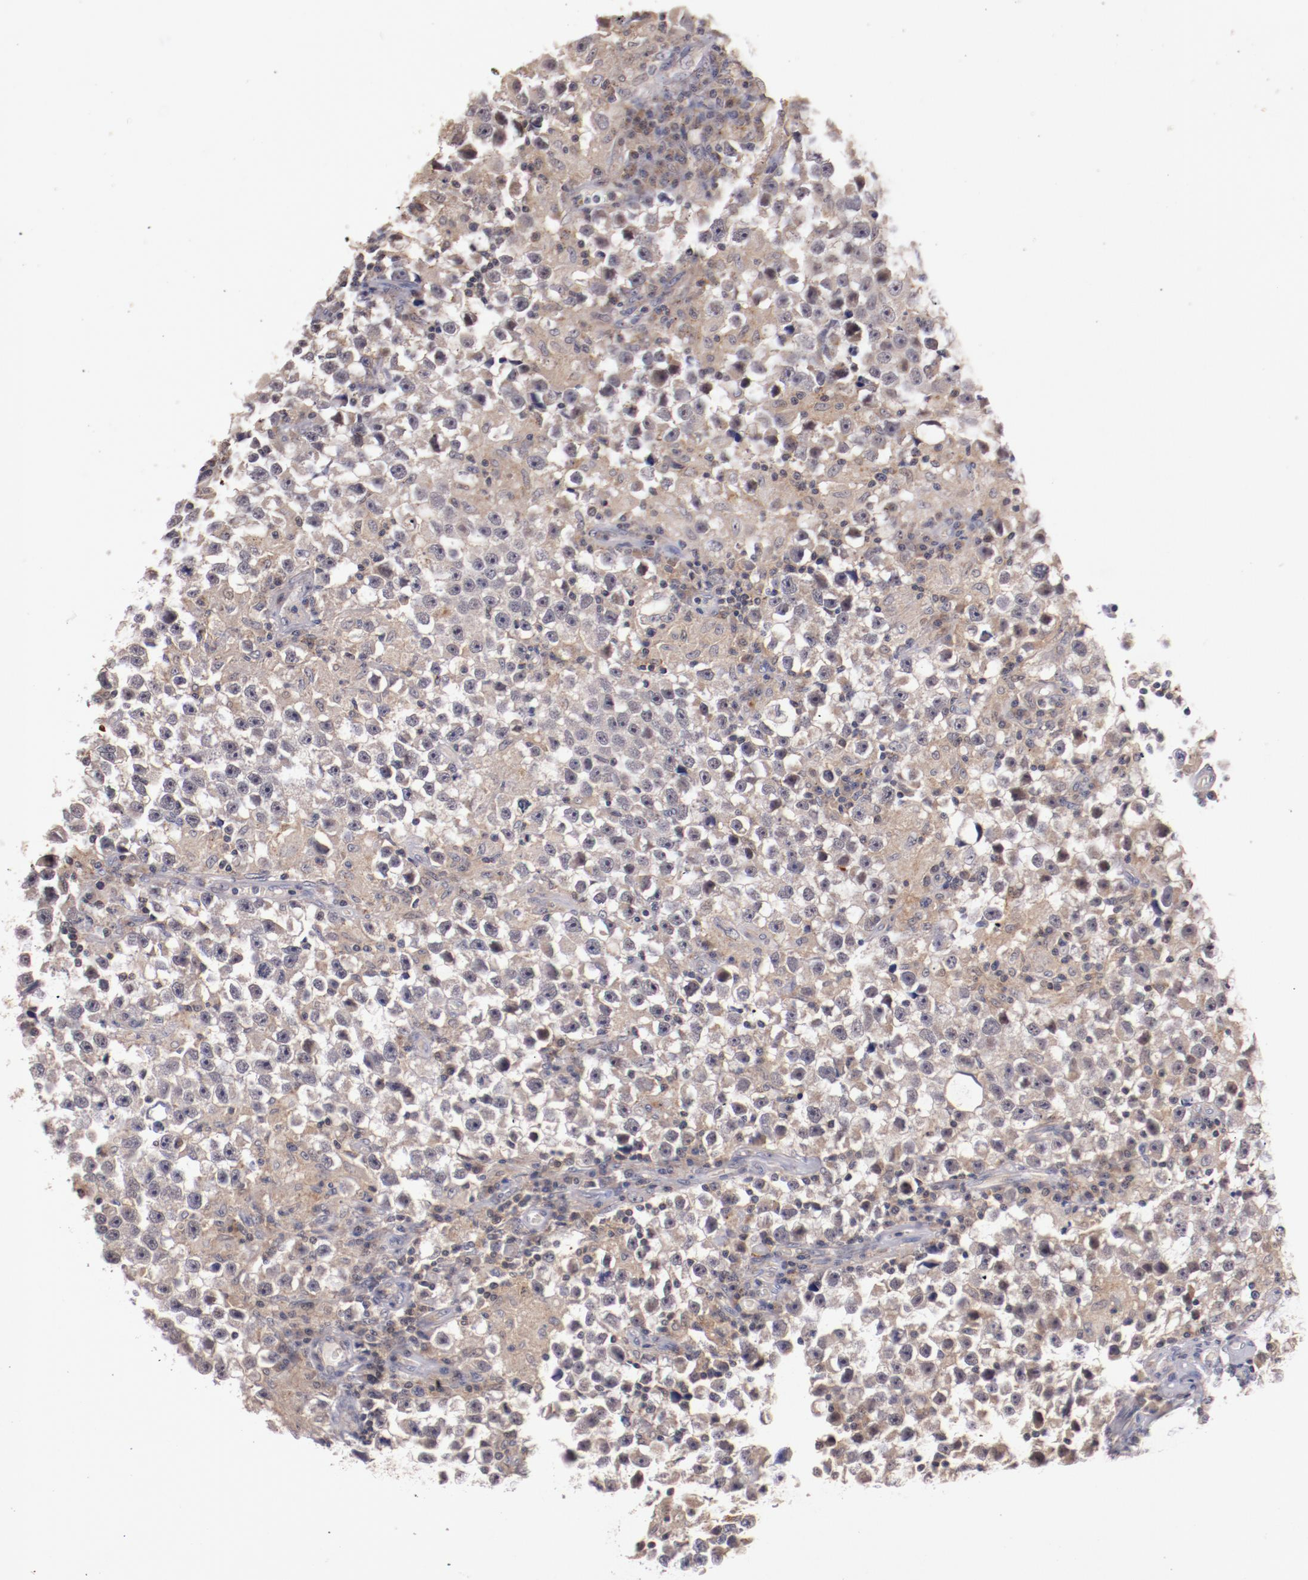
{"staining": {"intensity": "negative", "quantity": "none", "location": "none"}, "tissue": "testis cancer", "cell_type": "Tumor cells", "image_type": "cancer", "snomed": [{"axis": "morphology", "description": "Seminoma, NOS"}, {"axis": "topography", "description": "Testis"}], "caption": "The IHC micrograph has no significant expression in tumor cells of testis cancer (seminoma) tissue.", "gene": "SYP", "patient": {"sex": "male", "age": 33}}